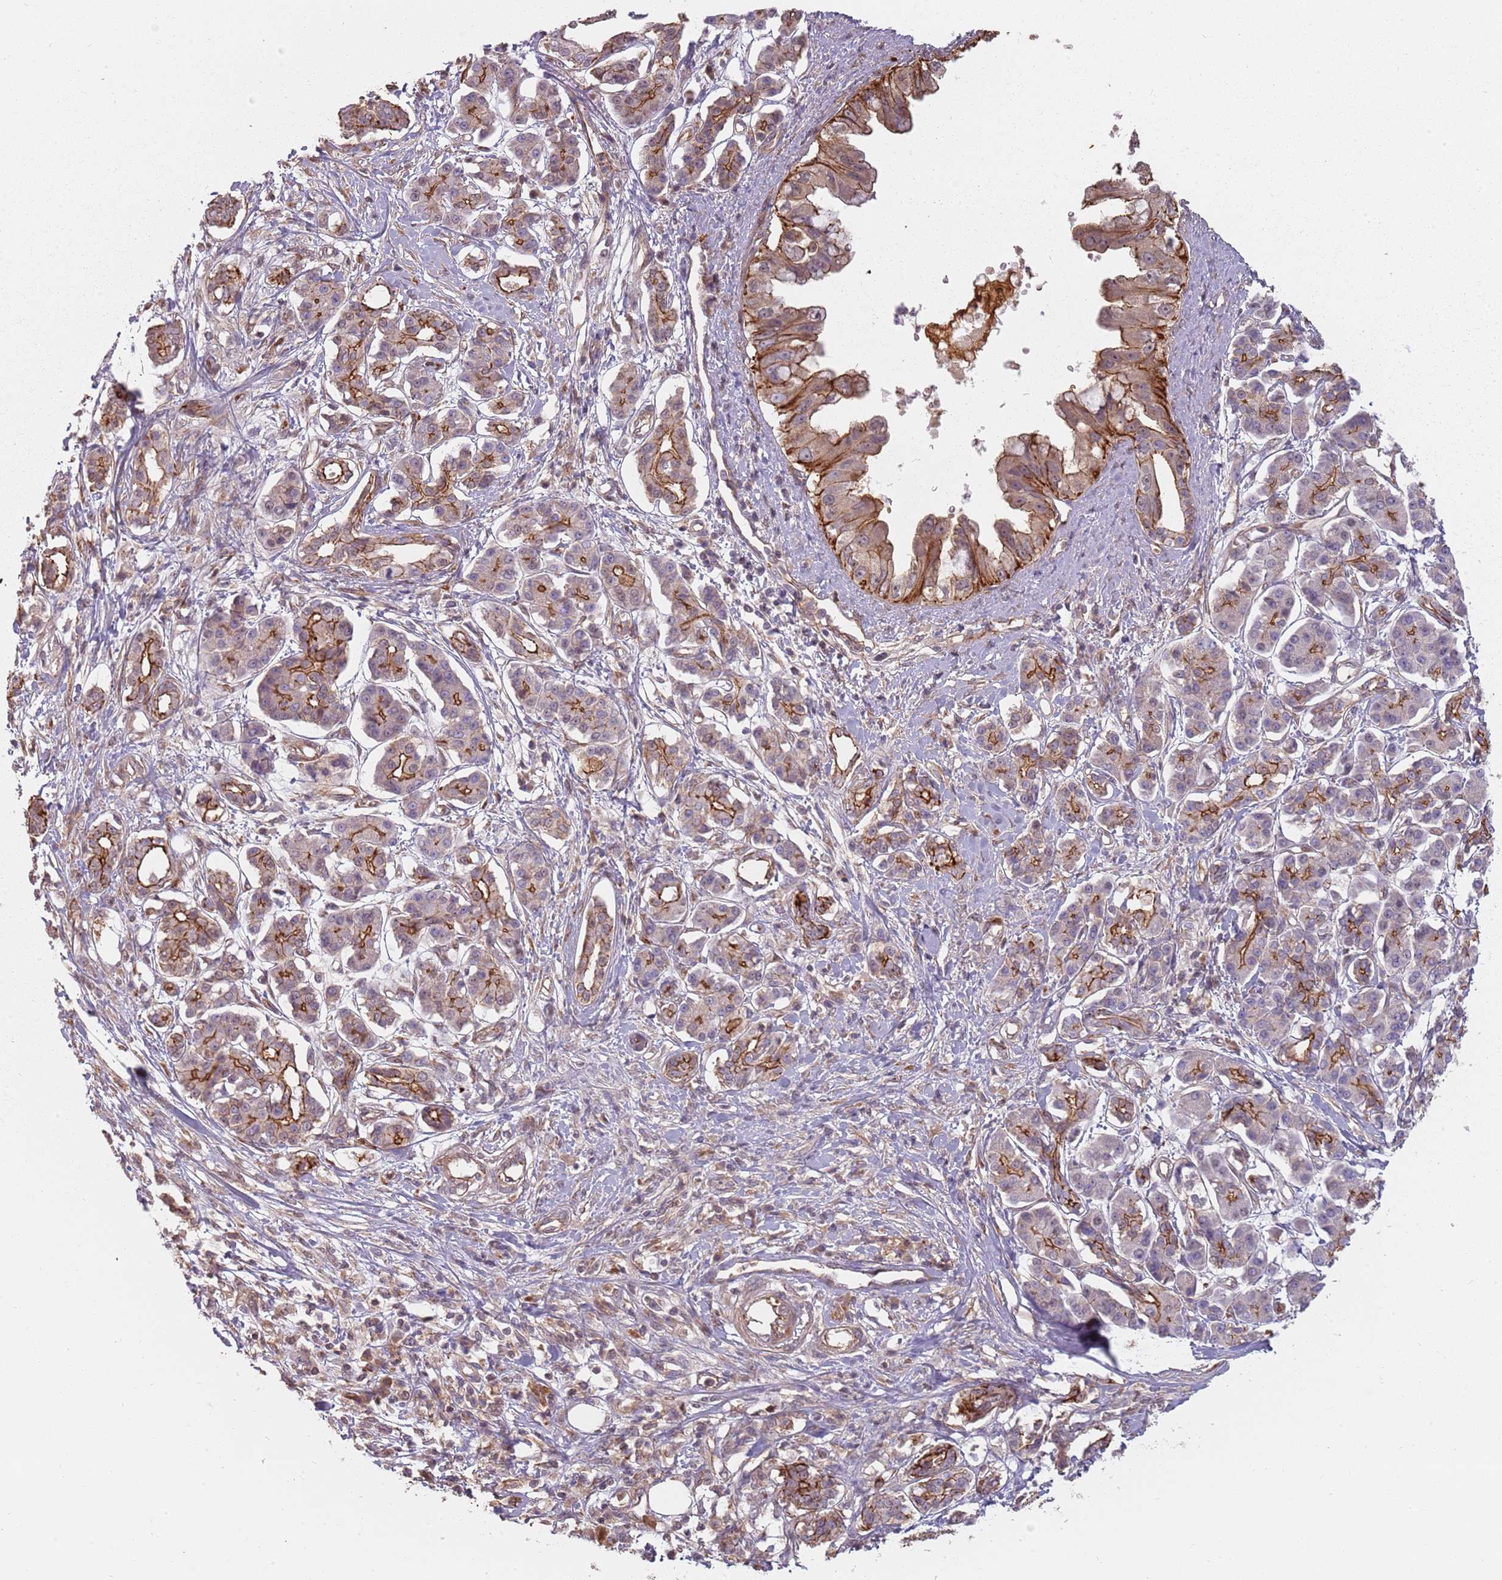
{"staining": {"intensity": "moderate", "quantity": "25%-75%", "location": "cytoplasmic/membranous"}, "tissue": "pancreatic cancer", "cell_type": "Tumor cells", "image_type": "cancer", "snomed": [{"axis": "morphology", "description": "Adenocarcinoma, NOS"}, {"axis": "topography", "description": "Pancreas"}], "caption": "Immunohistochemistry staining of pancreatic cancer (adenocarcinoma), which shows medium levels of moderate cytoplasmic/membranous expression in about 25%-75% of tumor cells indicating moderate cytoplasmic/membranous protein staining. The staining was performed using DAB (3,3'-diaminobenzidine) (brown) for protein detection and nuclei were counterstained in hematoxylin (blue).", "gene": "PPP1R14C", "patient": {"sex": "female", "age": 56}}